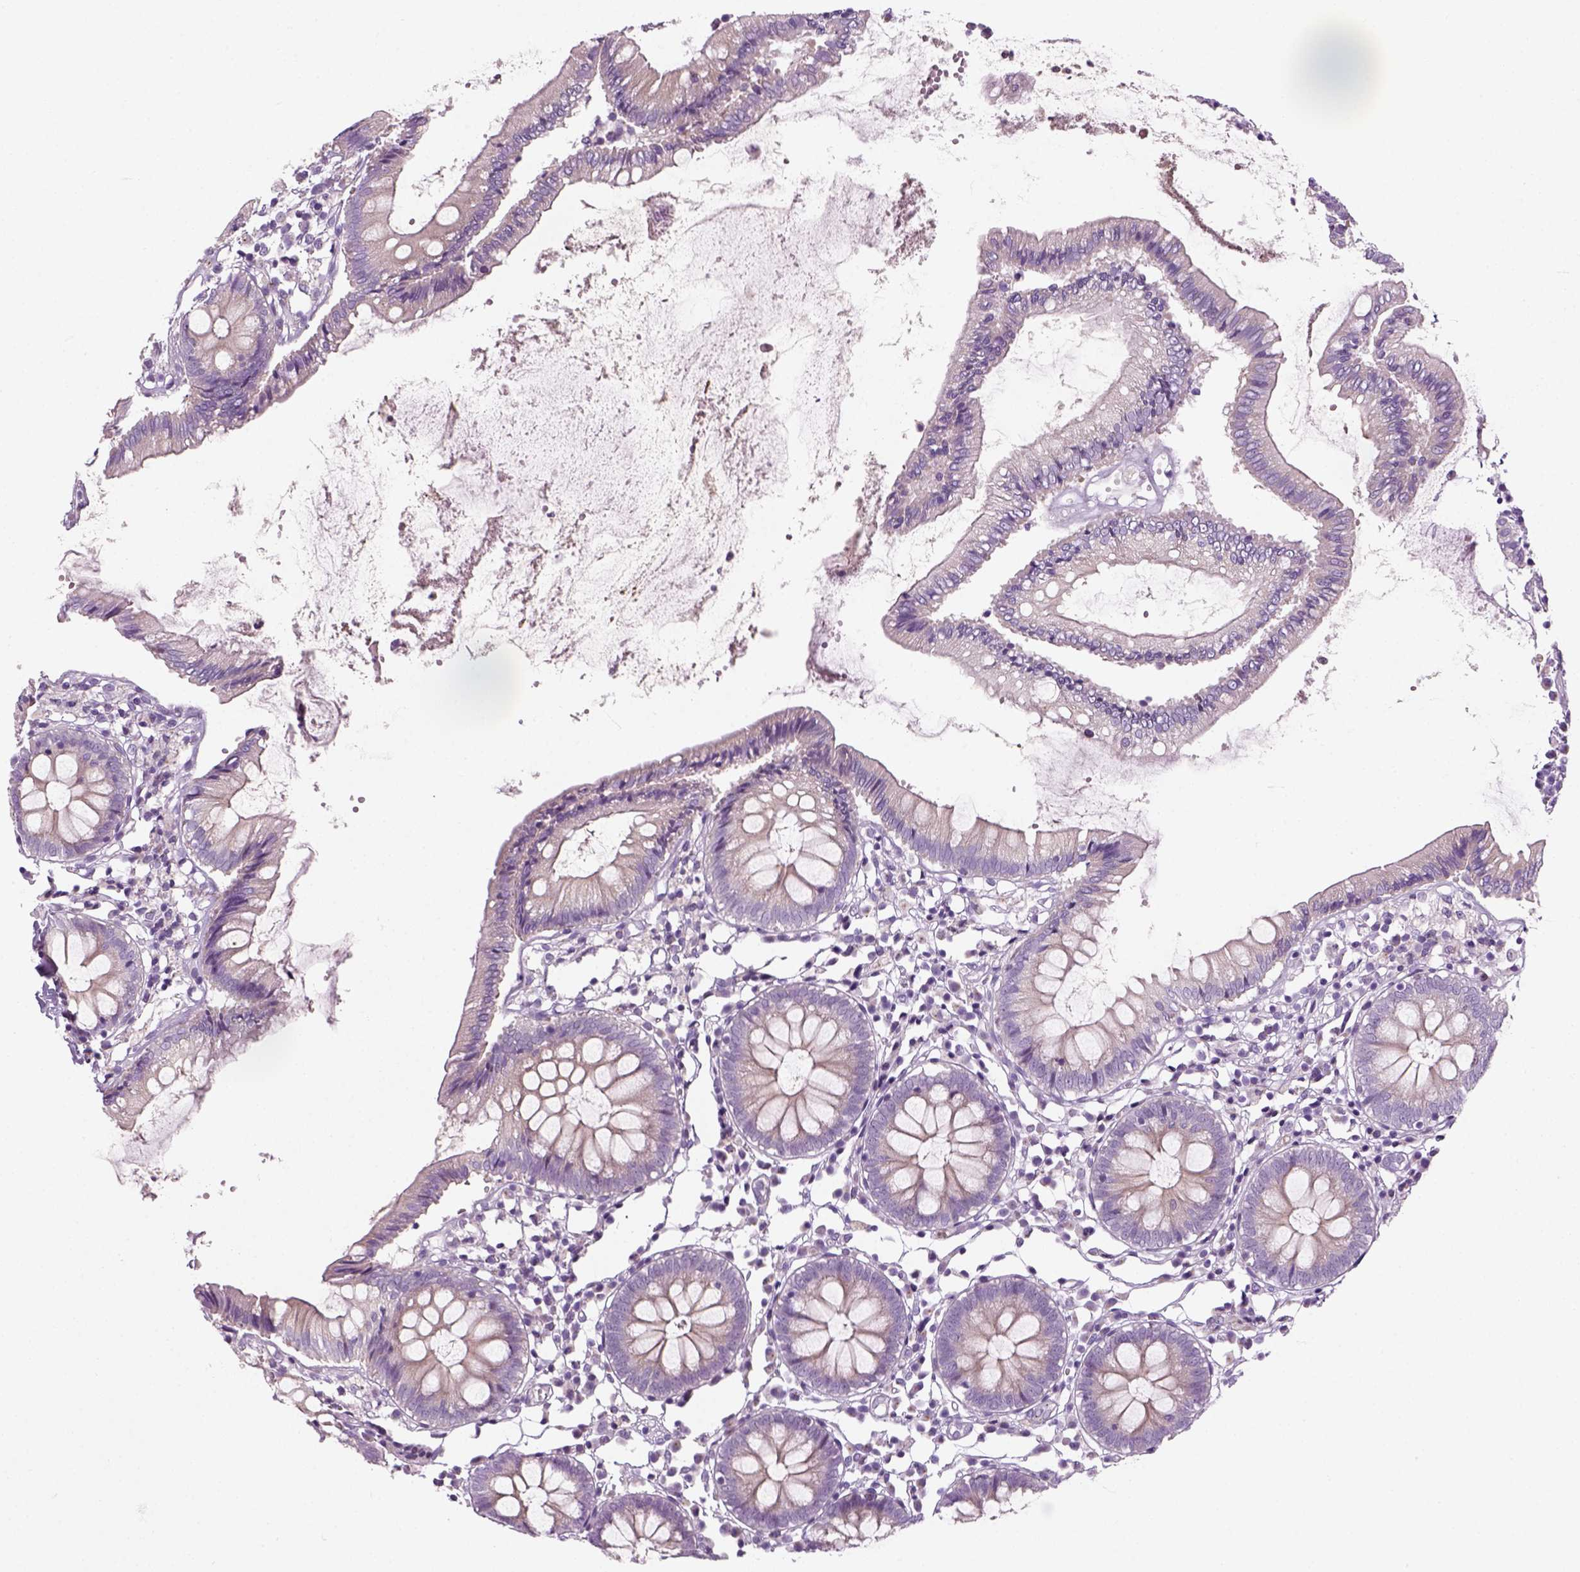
{"staining": {"intensity": "negative", "quantity": "none", "location": "none"}, "tissue": "colon", "cell_type": "Endothelial cells", "image_type": "normal", "snomed": [{"axis": "morphology", "description": "Normal tissue, NOS"}, {"axis": "morphology", "description": "Adenocarcinoma, NOS"}, {"axis": "topography", "description": "Colon"}], "caption": "Immunohistochemistry (IHC) micrograph of unremarkable human colon stained for a protein (brown), which demonstrates no staining in endothelial cells. Brightfield microscopy of IHC stained with DAB (brown) and hematoxylin (blue), captured at high magnification.", "gene": "IL4", "patient": {"sex": "male", "age": 83}}